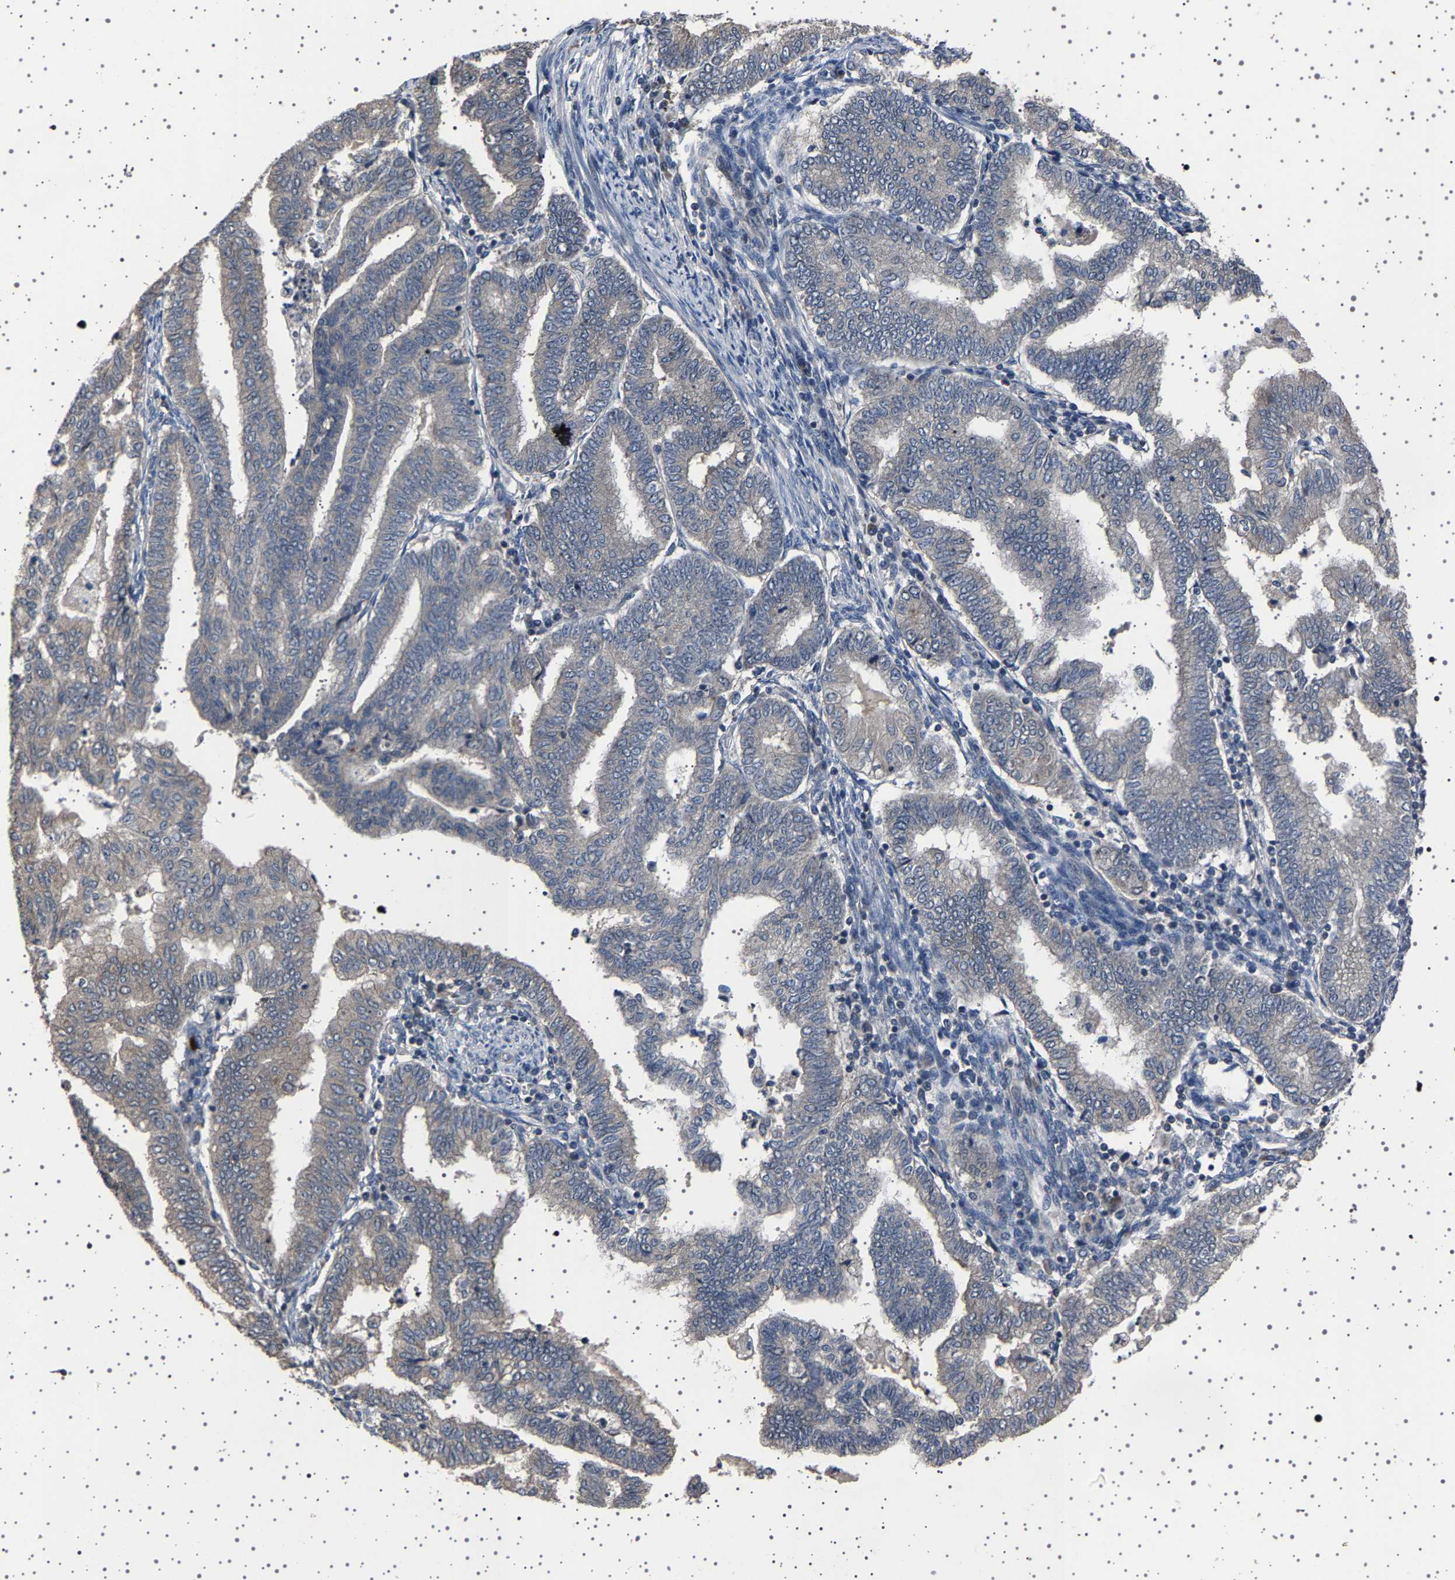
{"staining": {"intensity": "negative", "quantity": "none", "location": "none"}, "tissue": "endometrial cancer", "cell_type": "Tumor cells", "image_type": "cancer", "snomed": [{"axis": "morphology", "description": "Polyp, NOS"}, {"axis": "morphology", "description": "Adenocarcinoma, NOS"}, {"axis": "morphology", "description": "Adenoma, NOS"}, {"axis": "topography", "description": "Endometrium"}], "caption": "Immunohistochemical staining of endometrial cancer (adenoma) reveals no significant positivity in tumor cells.", "gene": "NCKAP1", "patient": {"sex": "female", "age": 79}}